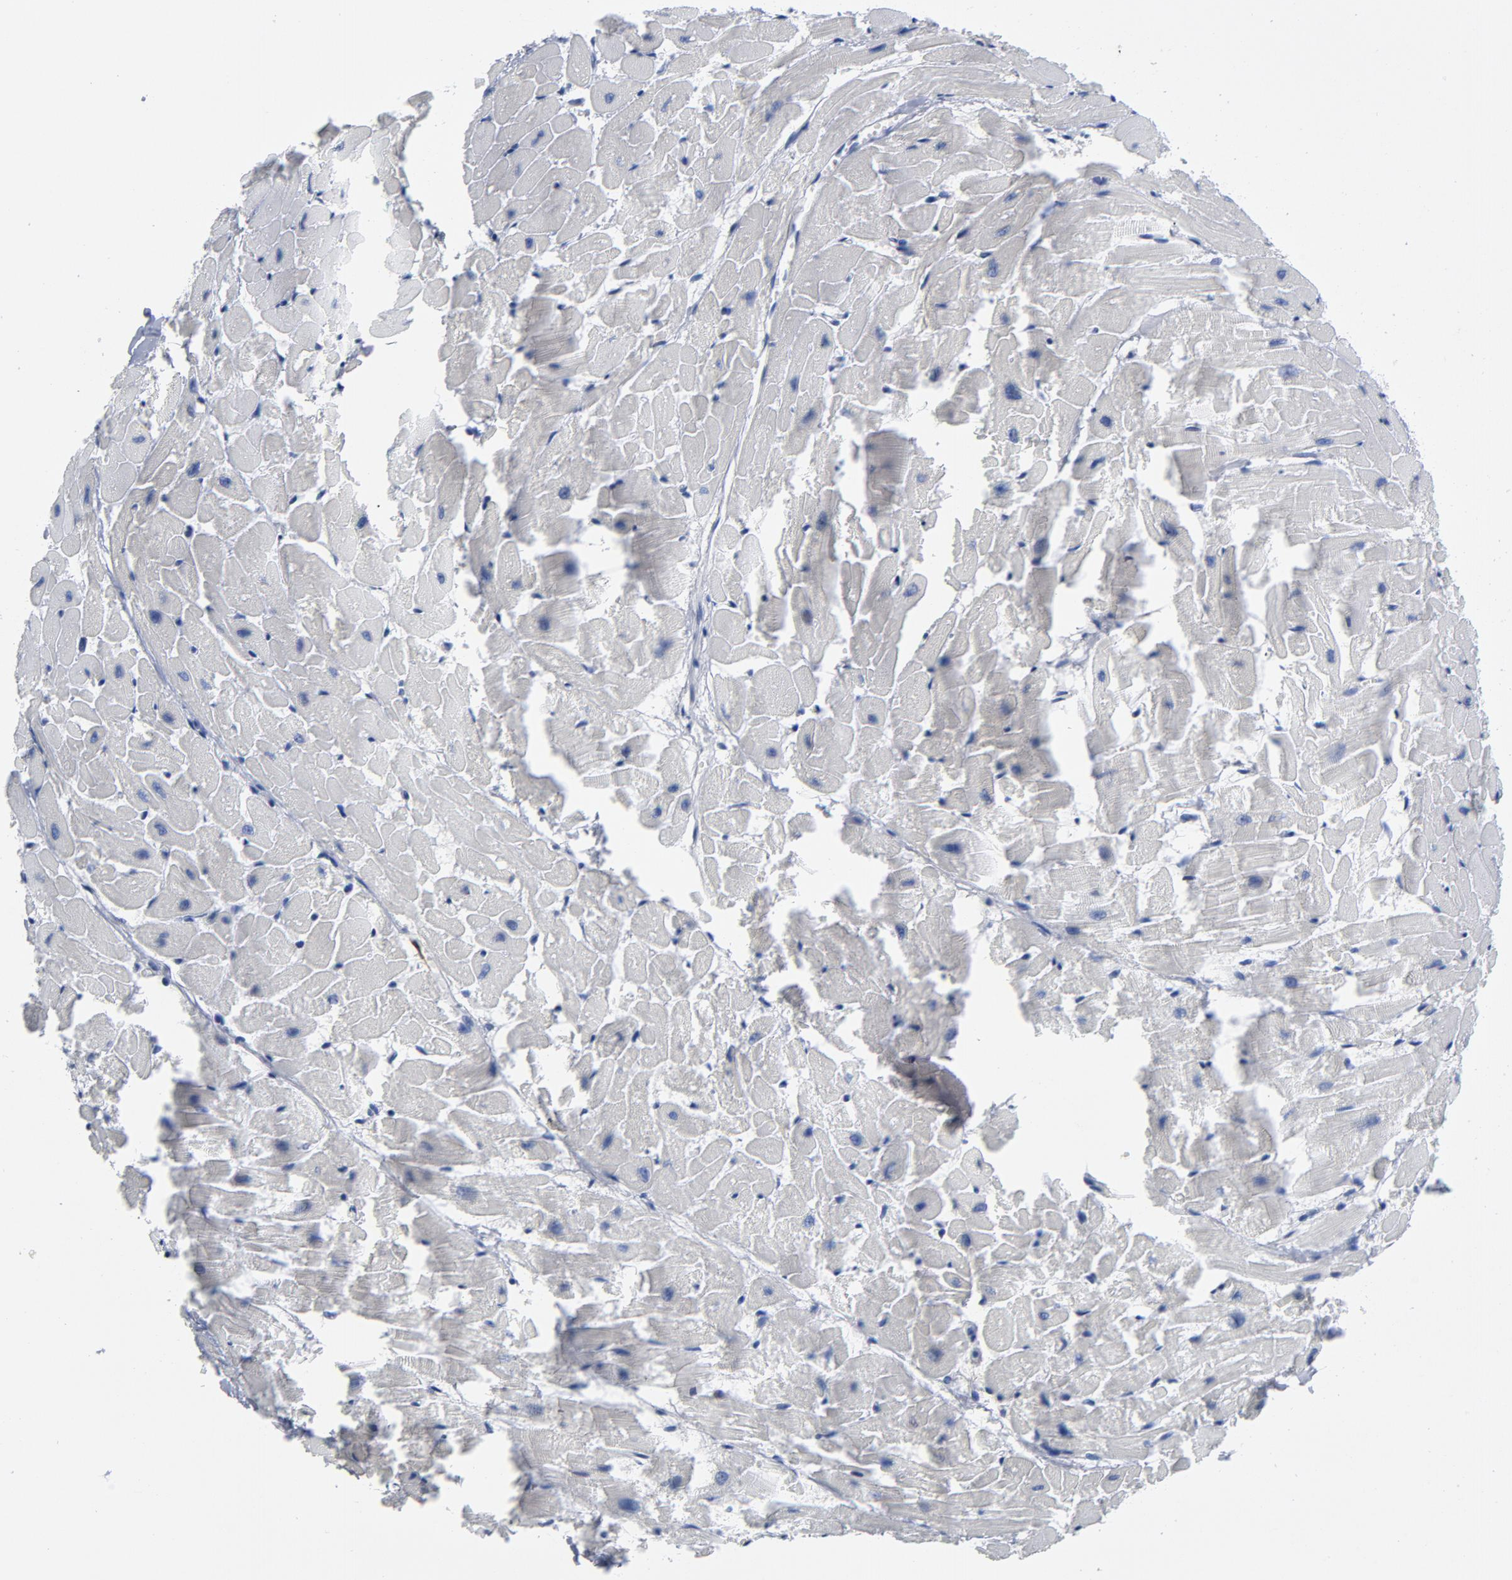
{"staining": {"intensity": "negative", "quantity": "none", "location": "none"}, "tissue": "heart muscle", "cell_type": "Cardiomyocytes", "image_type": "normal", "snomed": [{"axis": "morphology", "description": "Normal tissue, NOS"}, {"axis": "topography", "description": "Heart"}], "caption": "Image shows no protein expression in cardiomyocytes of benign heart muscle.", "gene": "CDC20", "patient": {"sex": "female", "age": 19}}